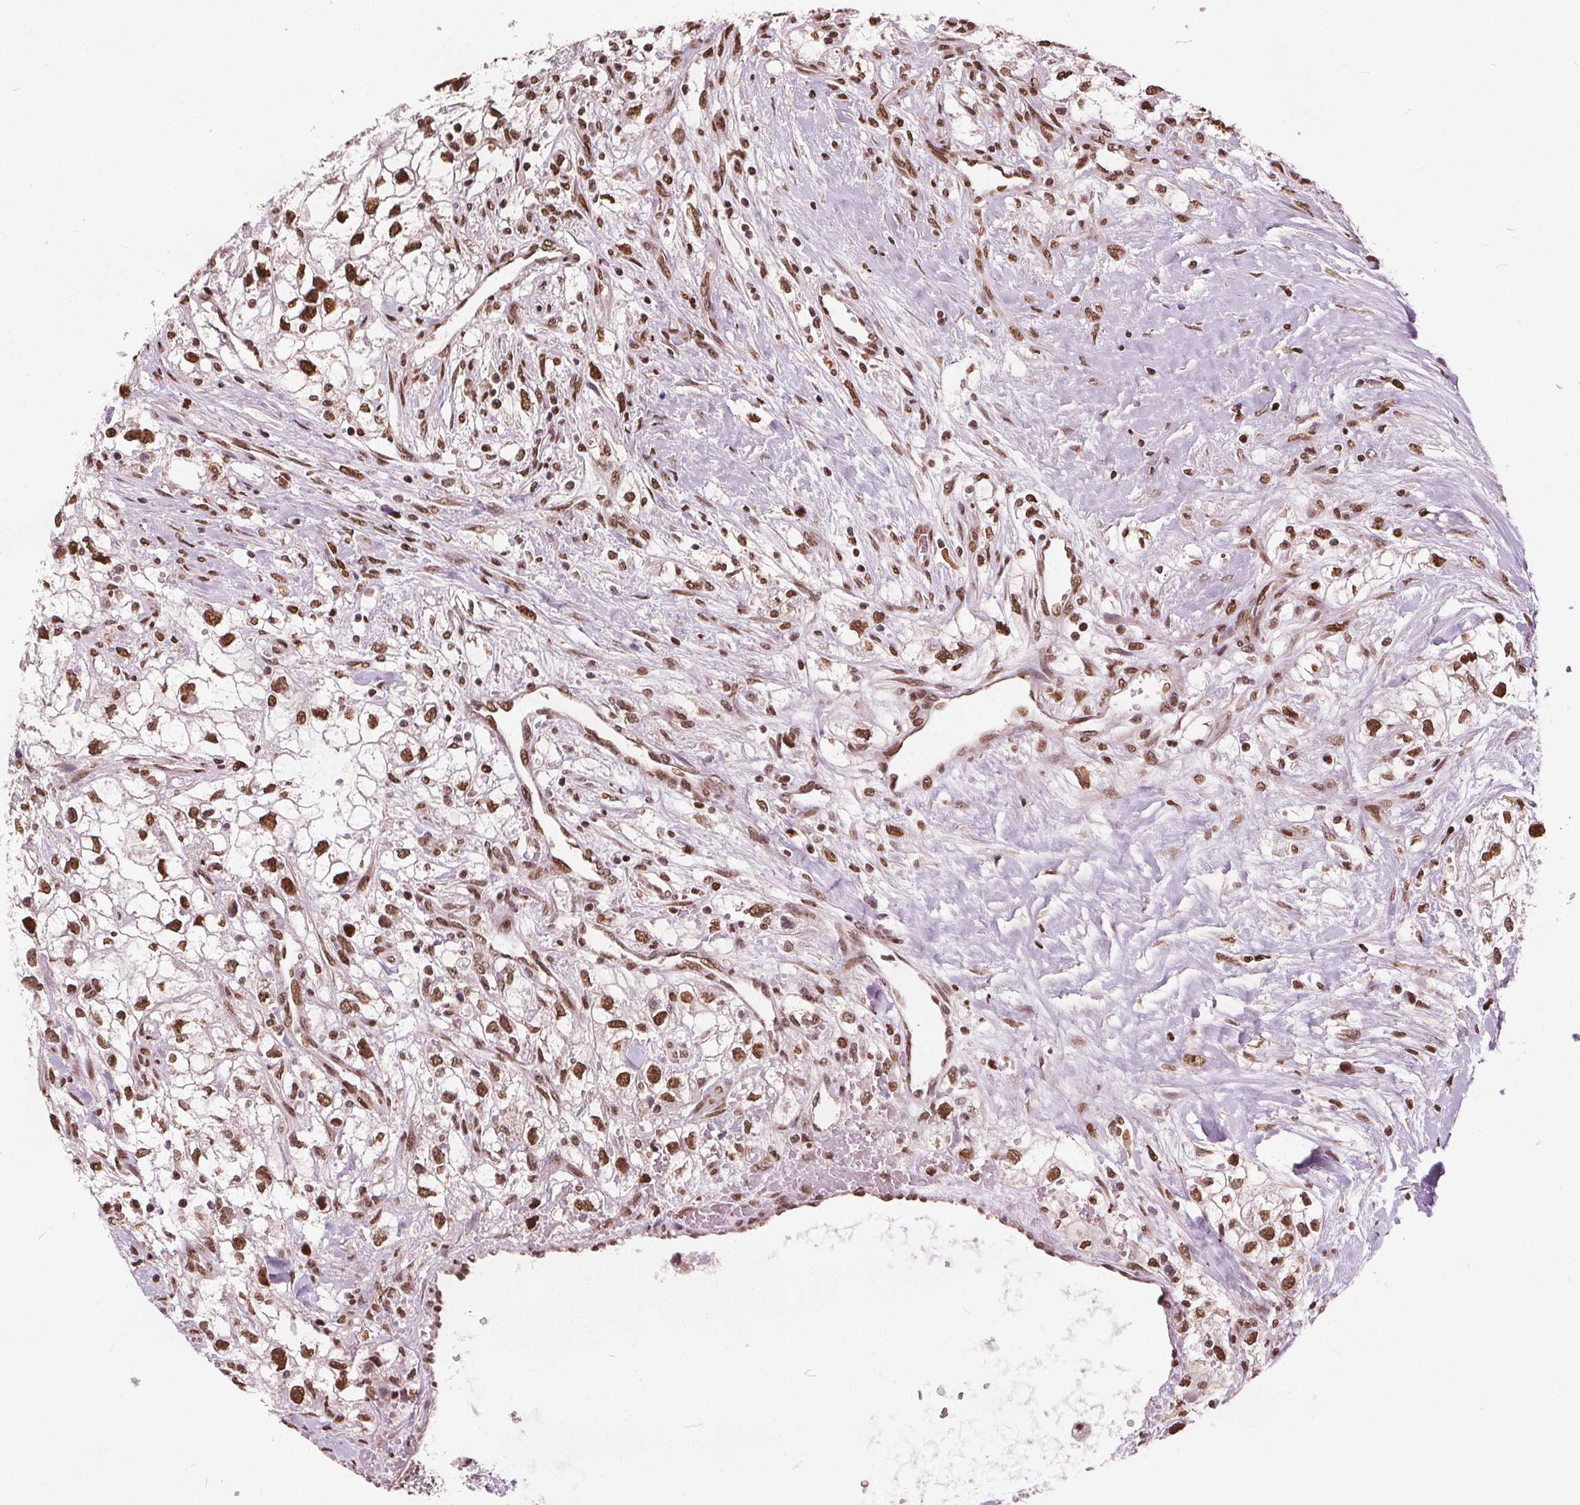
{"staining": {"intensity": "strong", "quantity": ">75%", "location": "nuclear"}, "tissue": "renal cancer", "cell_type": "Tumor cells", "image_type": "cancer", "snomed": [{"axis": "morphology", "description": "Adenocarcinoma, NOS"}, {"axis": "topography", "description": "Kidney"}], "caption": "A photomicrograph of renal cancer stained for a protein demonstrates strong nuclear brown staining in tumor cells.", "gene": "ISLR2", "patient": {"sex": "male", "age": 59}}